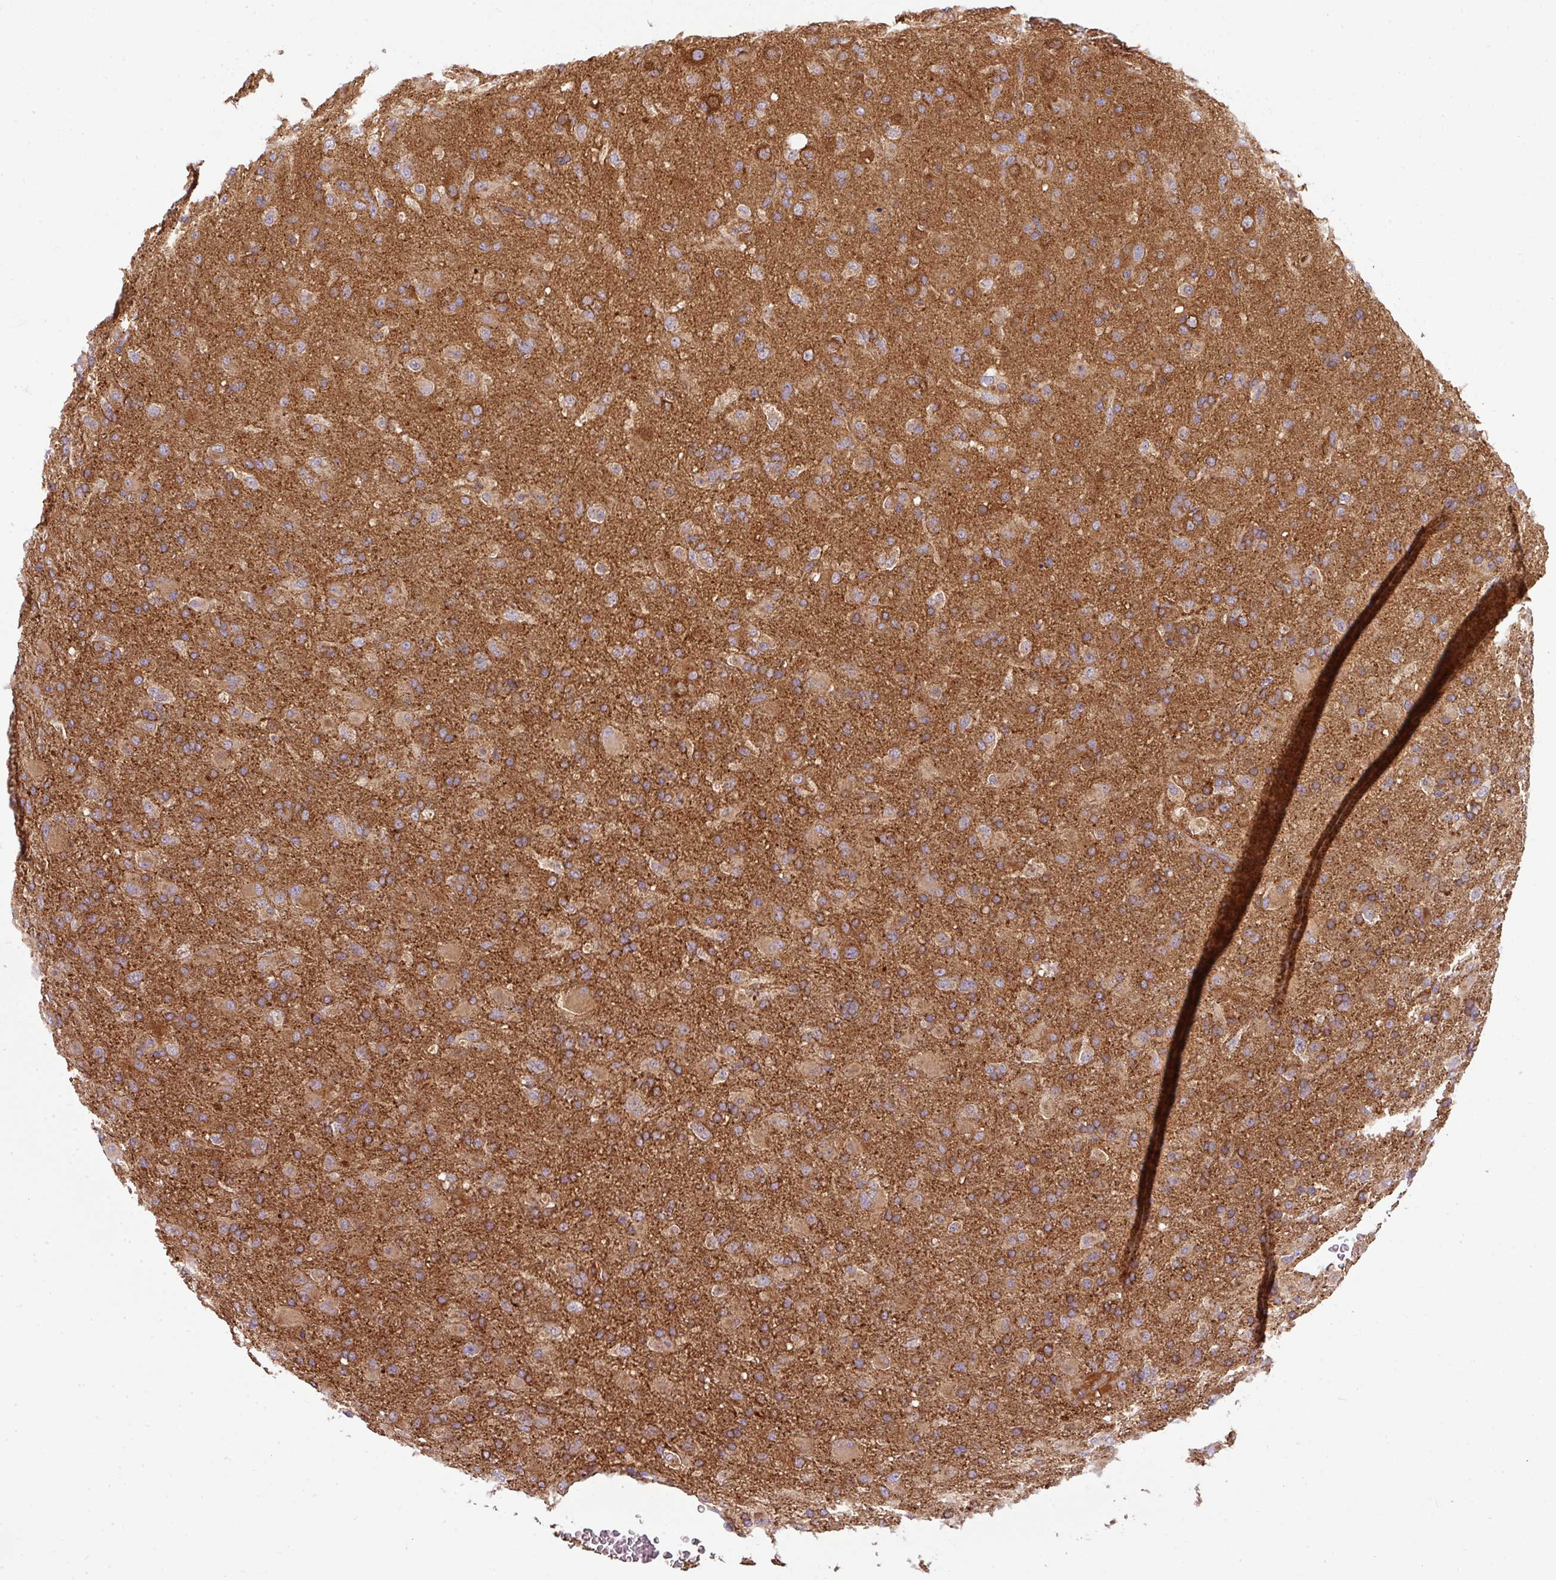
{"staining": {"intensity": "moderate", "quantity": ">75%", "location": "cytoplasmic/membranous"}, "tissue": "glioma", "cell_type": "Tumor cells", "image_type": "cancer", "snomed": [{"axis": "morphology", "description": "Glioma, malignant, Low grade"}, {"axis": "topography", "description": "Brain"}], "caption": "High-power microscopy captured an IHC image of malignant glioma (low-grade), revealing moderate cytoplasmic/membranous expression in about >75% of tumor cells. (DAB = brown stain, brightfield microscopy at high magnification).", "gene": "PRELID3B", "patient": {"sex": "male", "age": 65}}